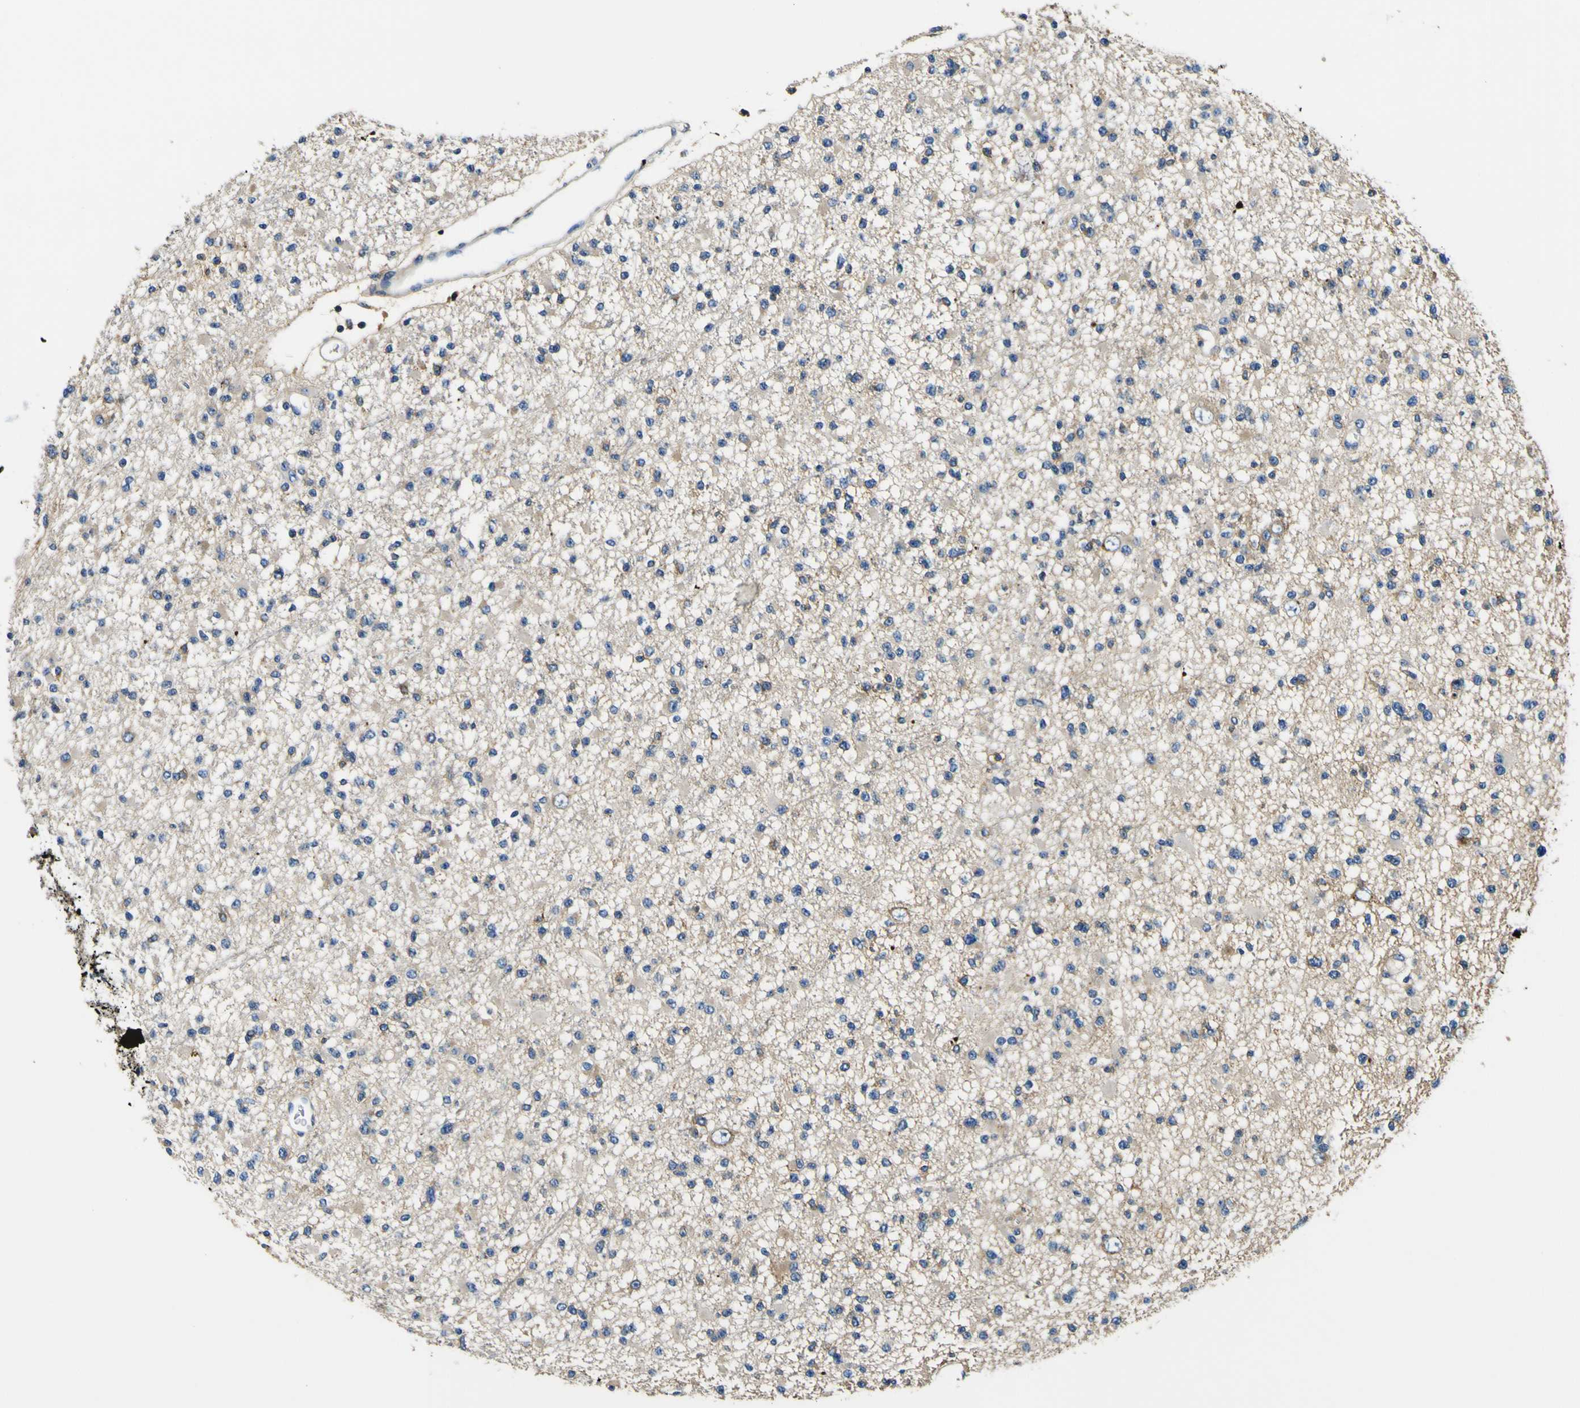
{"staining": {"intensity": "negative", "quantity": "none", "location": "none"}, "tissue": "glioma", "cell_type": "Tumor cells", "image_type": "cancer", "snomed": [{"axis": "morphology", "description": "Glioma, malignant, Low grade"}, {"axis": "topography", "description": "Brain"}], "caption": "An immunohistochemistry histopathology image of low-grade glioma (malignant) is shown. There is no staining in tumor cells of low-grade glioma (malignant).", "gene": "CLSTN1", "patient": {"sex": "female", "age": 22}}